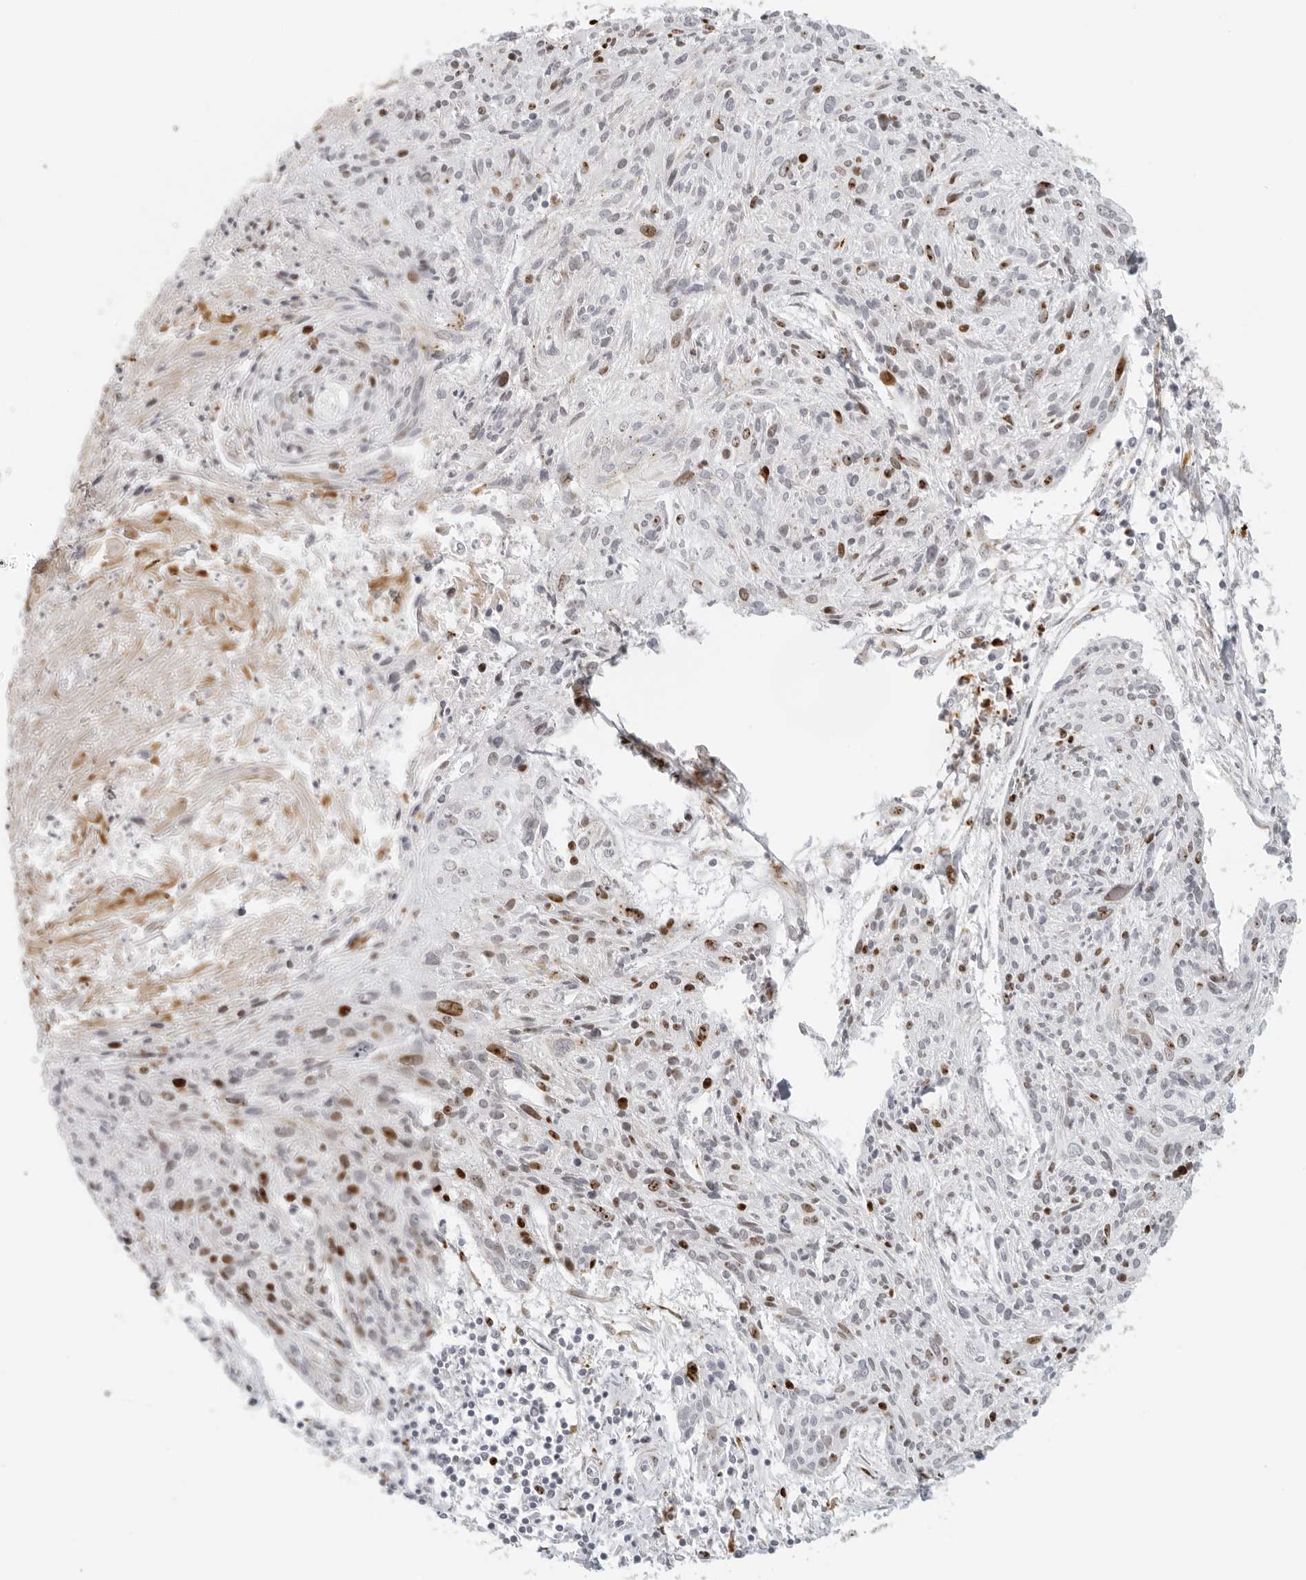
{"staining": {"intensity": "moderate", "quantity": "25%-75%", "location": "nuclear"}, "tissue": "cervical cancer", "cell_type": "Tumor cells", "image_type": "cancer", "snomed": [{"axis": "morphology", "description": "Squamous cell carcinoma, NOS"}, {"axis": "topography", "description": "Cervix"}], "caption": "This photomicrograph exhibits cervical cancer stained with IHC to label a protein in brown. The nuclear of tumor cells show moderate positivity for the protein. Nuclei are counter-stained blue.", "gene": "ZNF678", "patient": {"sex": "female", "age": 51}}